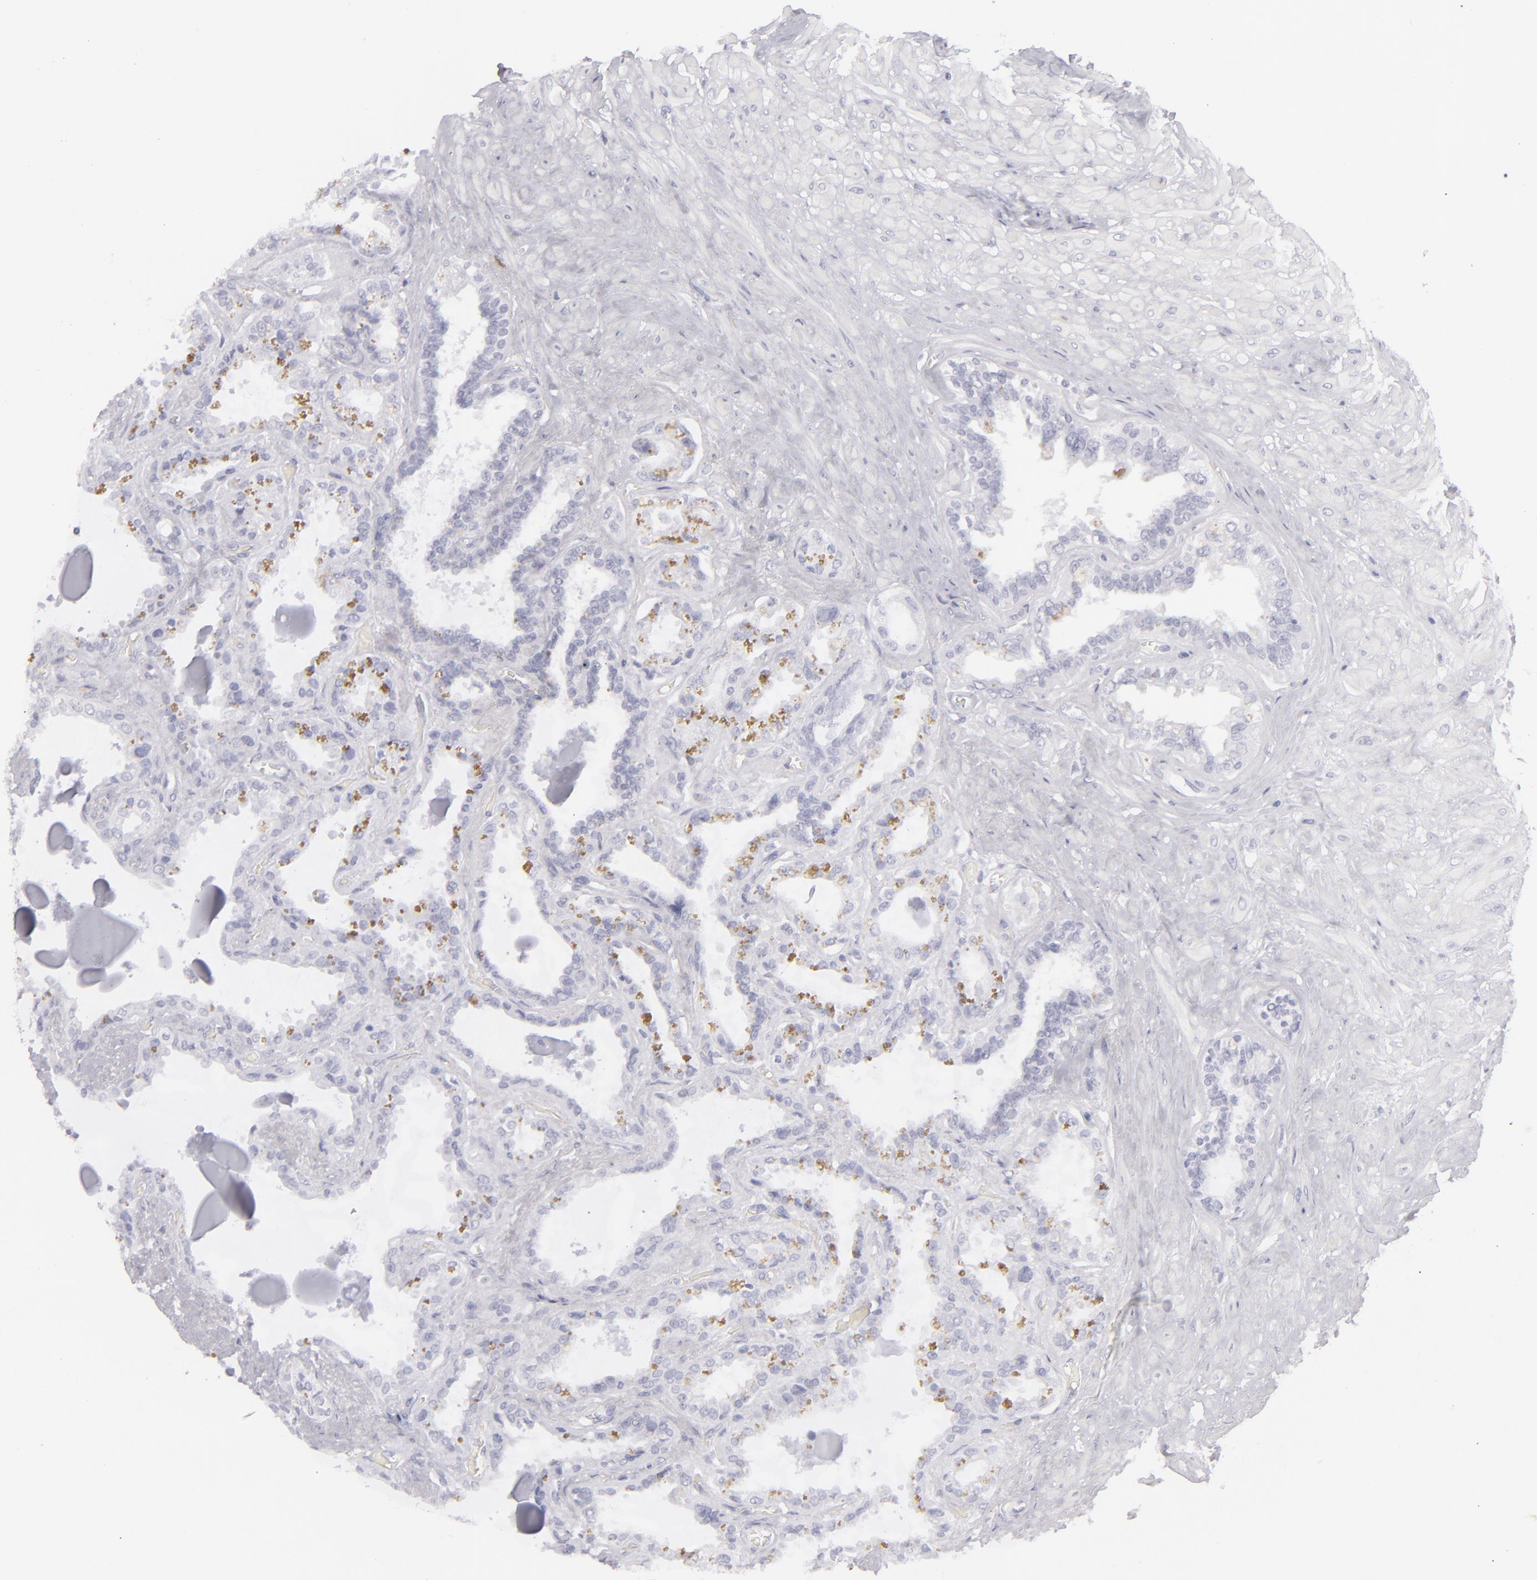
{"staining": {"intensity": "negative", "quantity": "none", "location": "none"}, "tissue": "seminal vesicle", "cell_type": "Glandular cells", "image_type": "normal", "snomed": [{"axis": "morphology", "description": "Normal tissue, NOS"}, {"axis": "morphology", "description": "Inflammation, NOS"}, {"axis": "topography", "description": "Urinary bladder"}, {"axis": "topography", "description": "Prostate"}, {"axis": "topography", "description": "Seminal veicle"}], "caption": "IHC of unremarkable human seminal vesicle demonstrates no expression in glandular cells.", "gene": "FLG", "patient": {"sex": "male", "age": 82}}